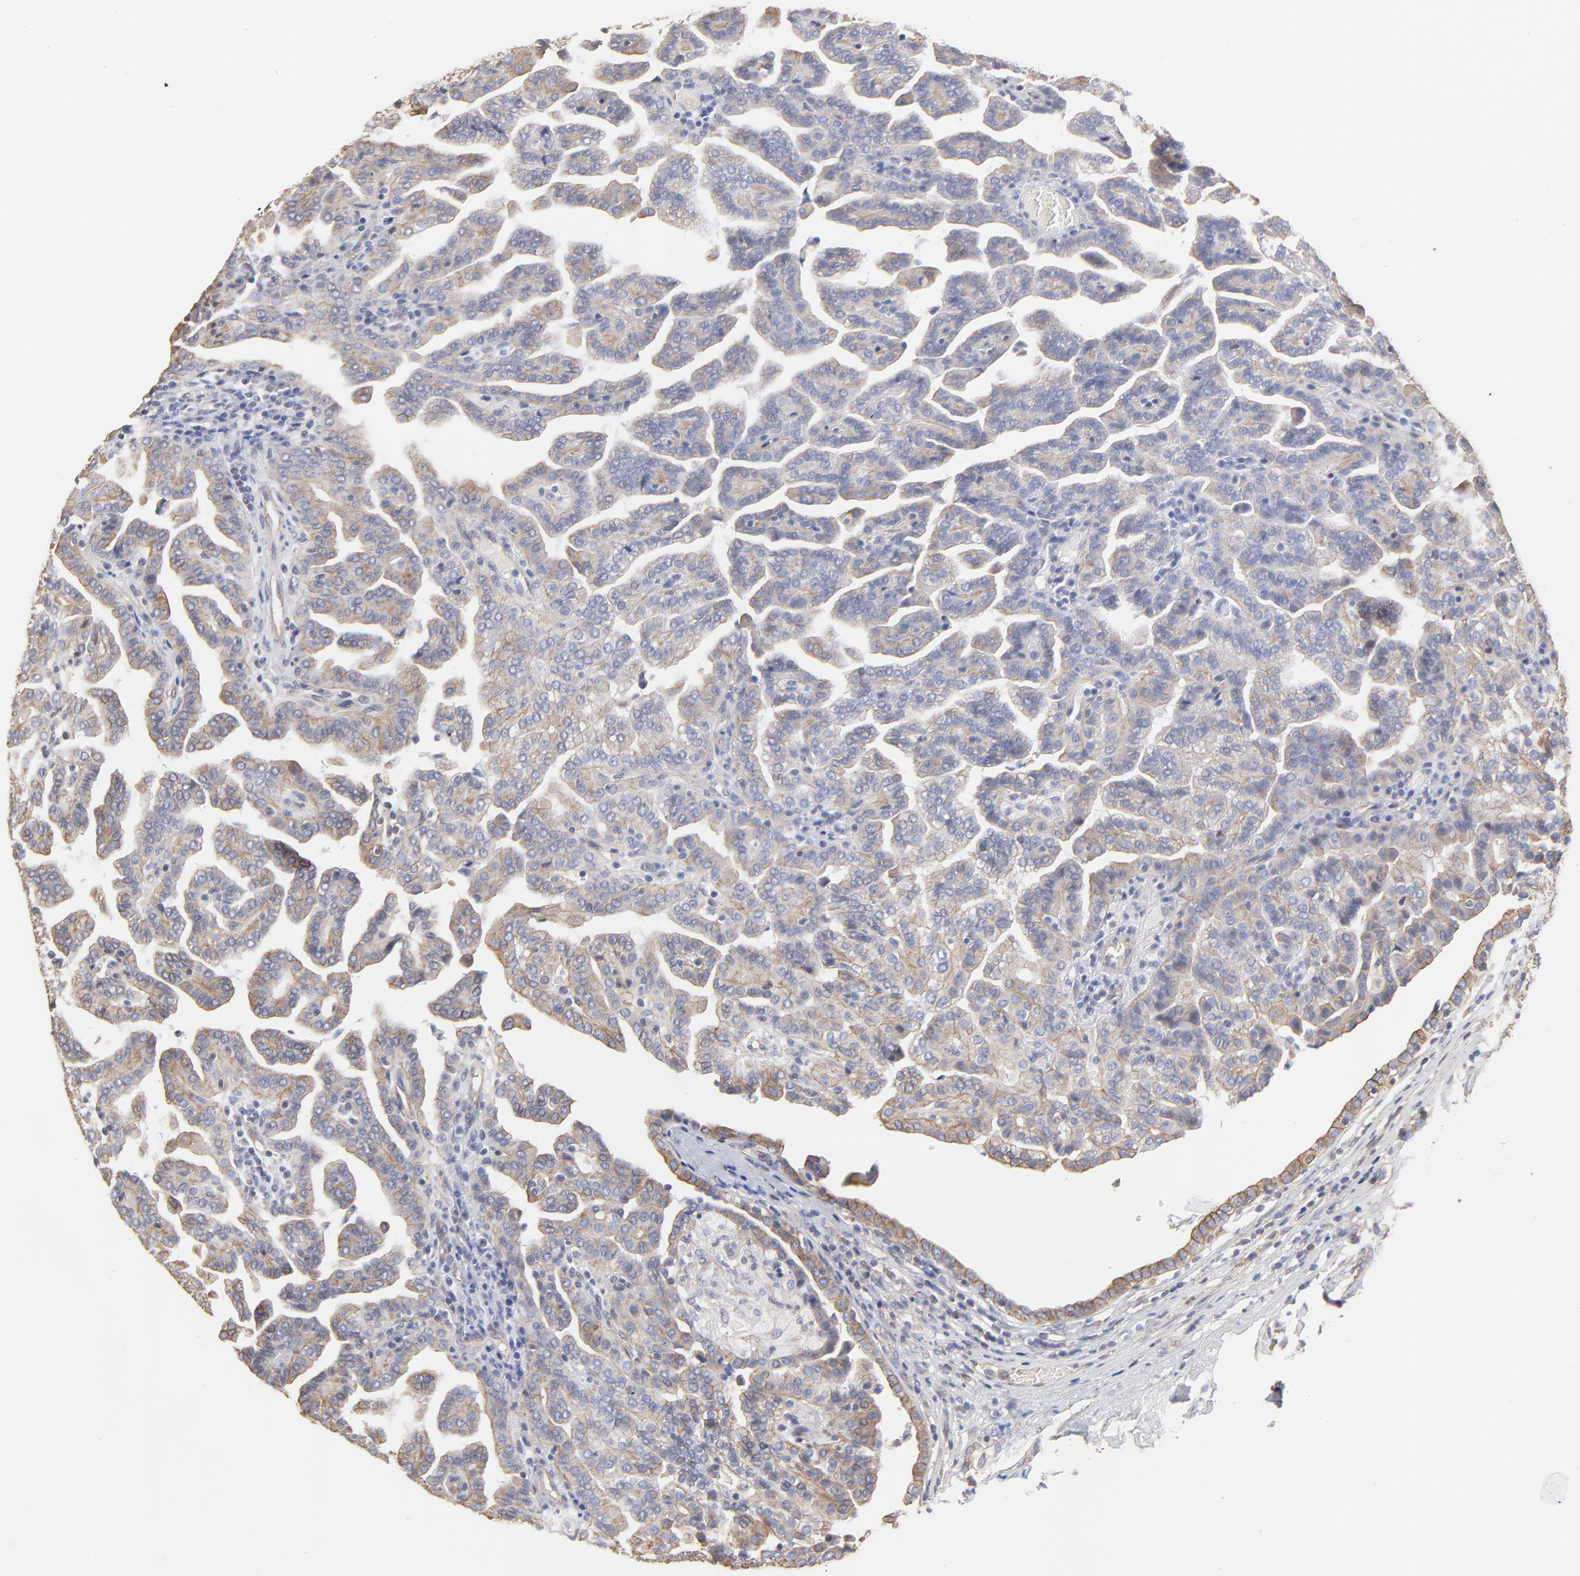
{"staining": {"intensity": "weak", "quantity": ">75%", "location": "cytoplasmic/membranous"}, "tissue": "renal cancer", "cell_type": "Tumor cells", "image_type": "cancer", "snomed": [{"axis": "morphology", "description": "Adenocarcinoma, NOS"}, {"axis": "topography", "description": "Kidney"}], "caption": "Human renal adenocarcinoma stained for a protein (brown) exhibits weak cytoplasmic/membranous positive expression in about >75% of tumor cells.", "gene": "LRCH2", "patient": {"sex": "male", "age": 61}}